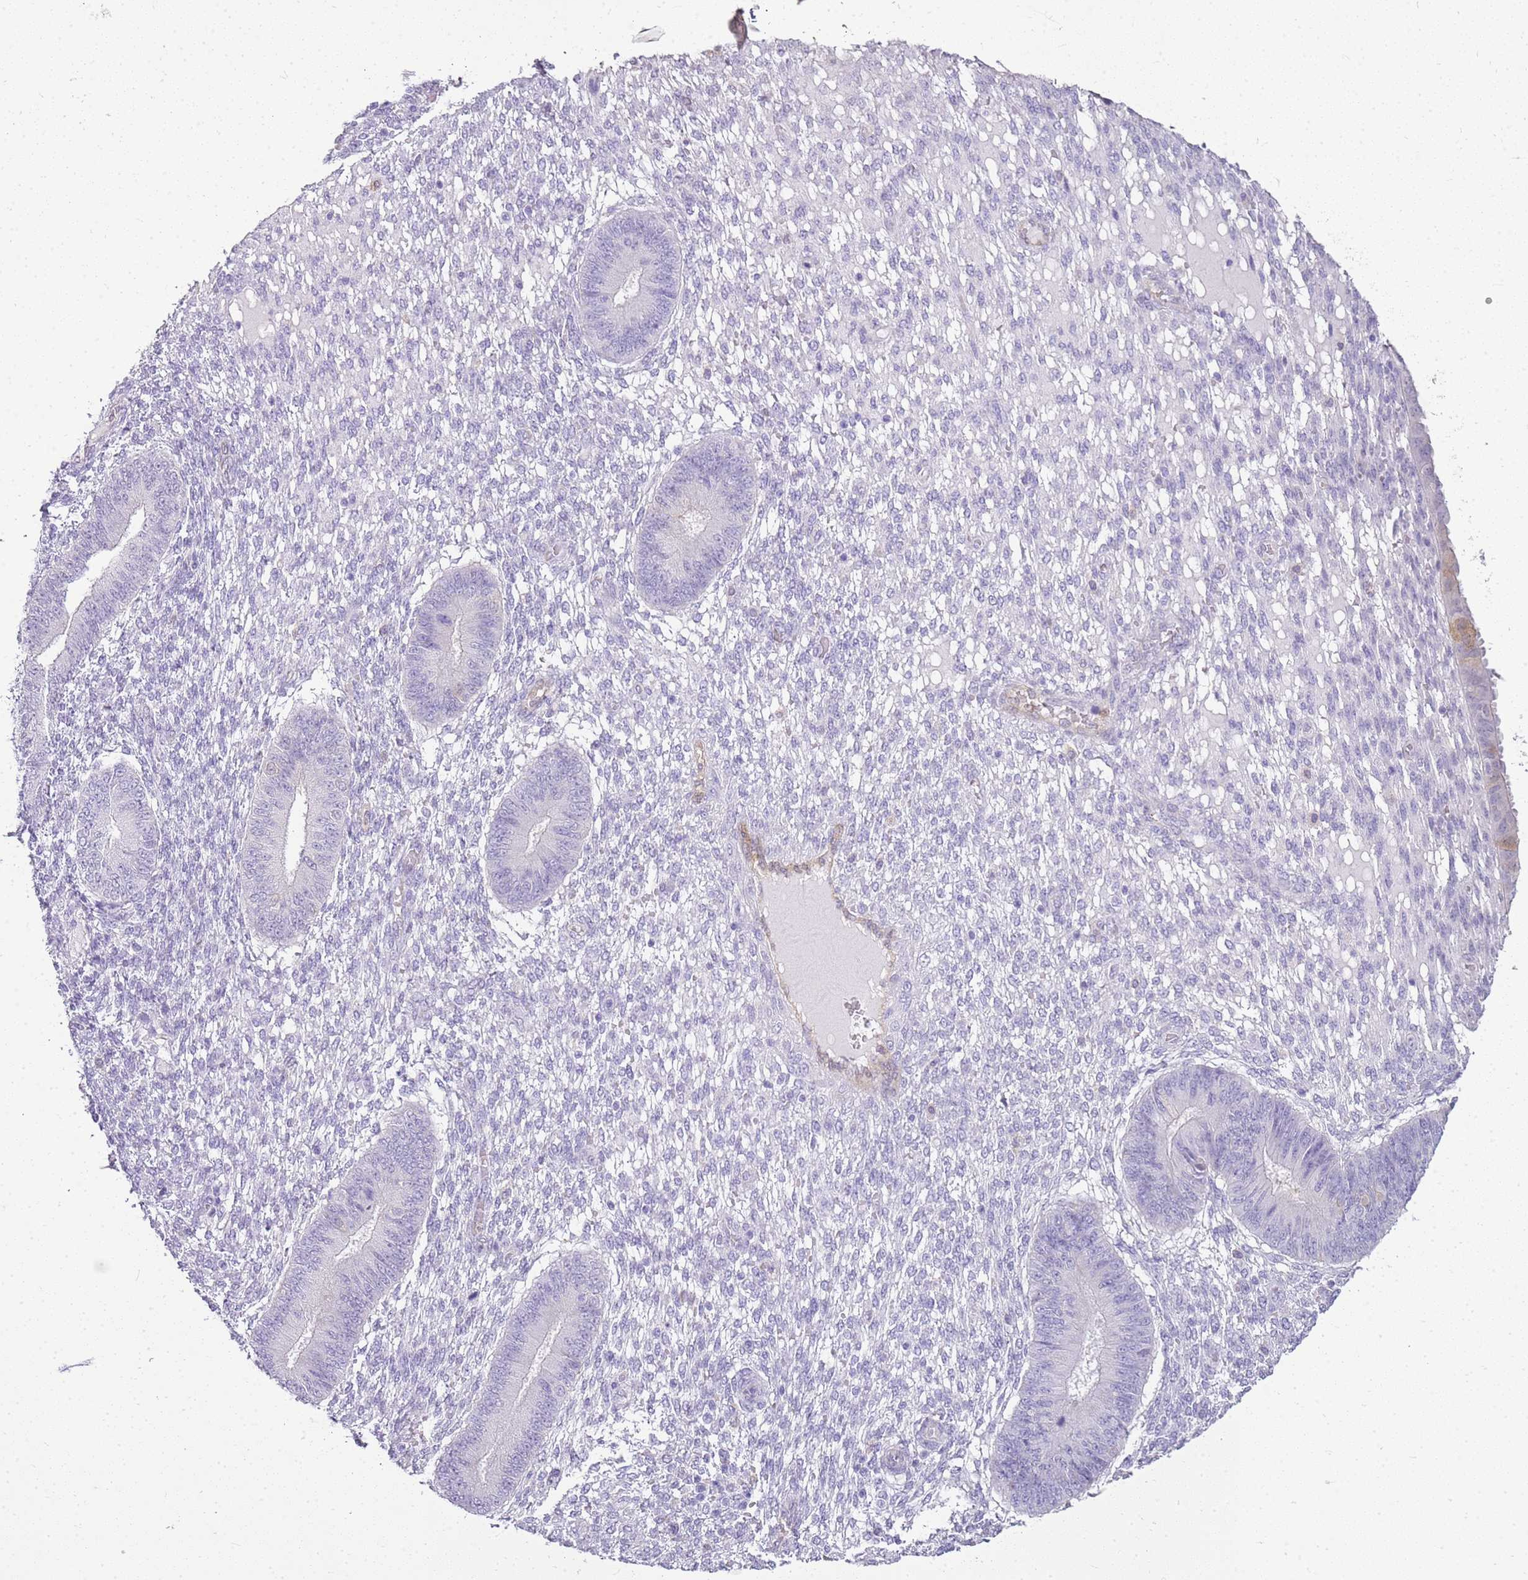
{"staining": {"intensity": "negative", "quantity": "none", "location": "none"}, "tissue": "endometrium", "cell_type": "Cells in endometrial stroma", "image_type": "normal", "snomed": [{"axis": "morphology", "description": "Normal tissue, NOS"}, {"axis": "topography", "description": "Endometrium"}], "caption": "Immunohistochemistry histopathology image of unremarkable endometrium: human endometrium stained with DAB demonstrates no significant protein staining in cells in endometrial stroma.", "gene": "SULT1E1", "patient": {"sex": "female", "age": 49}}